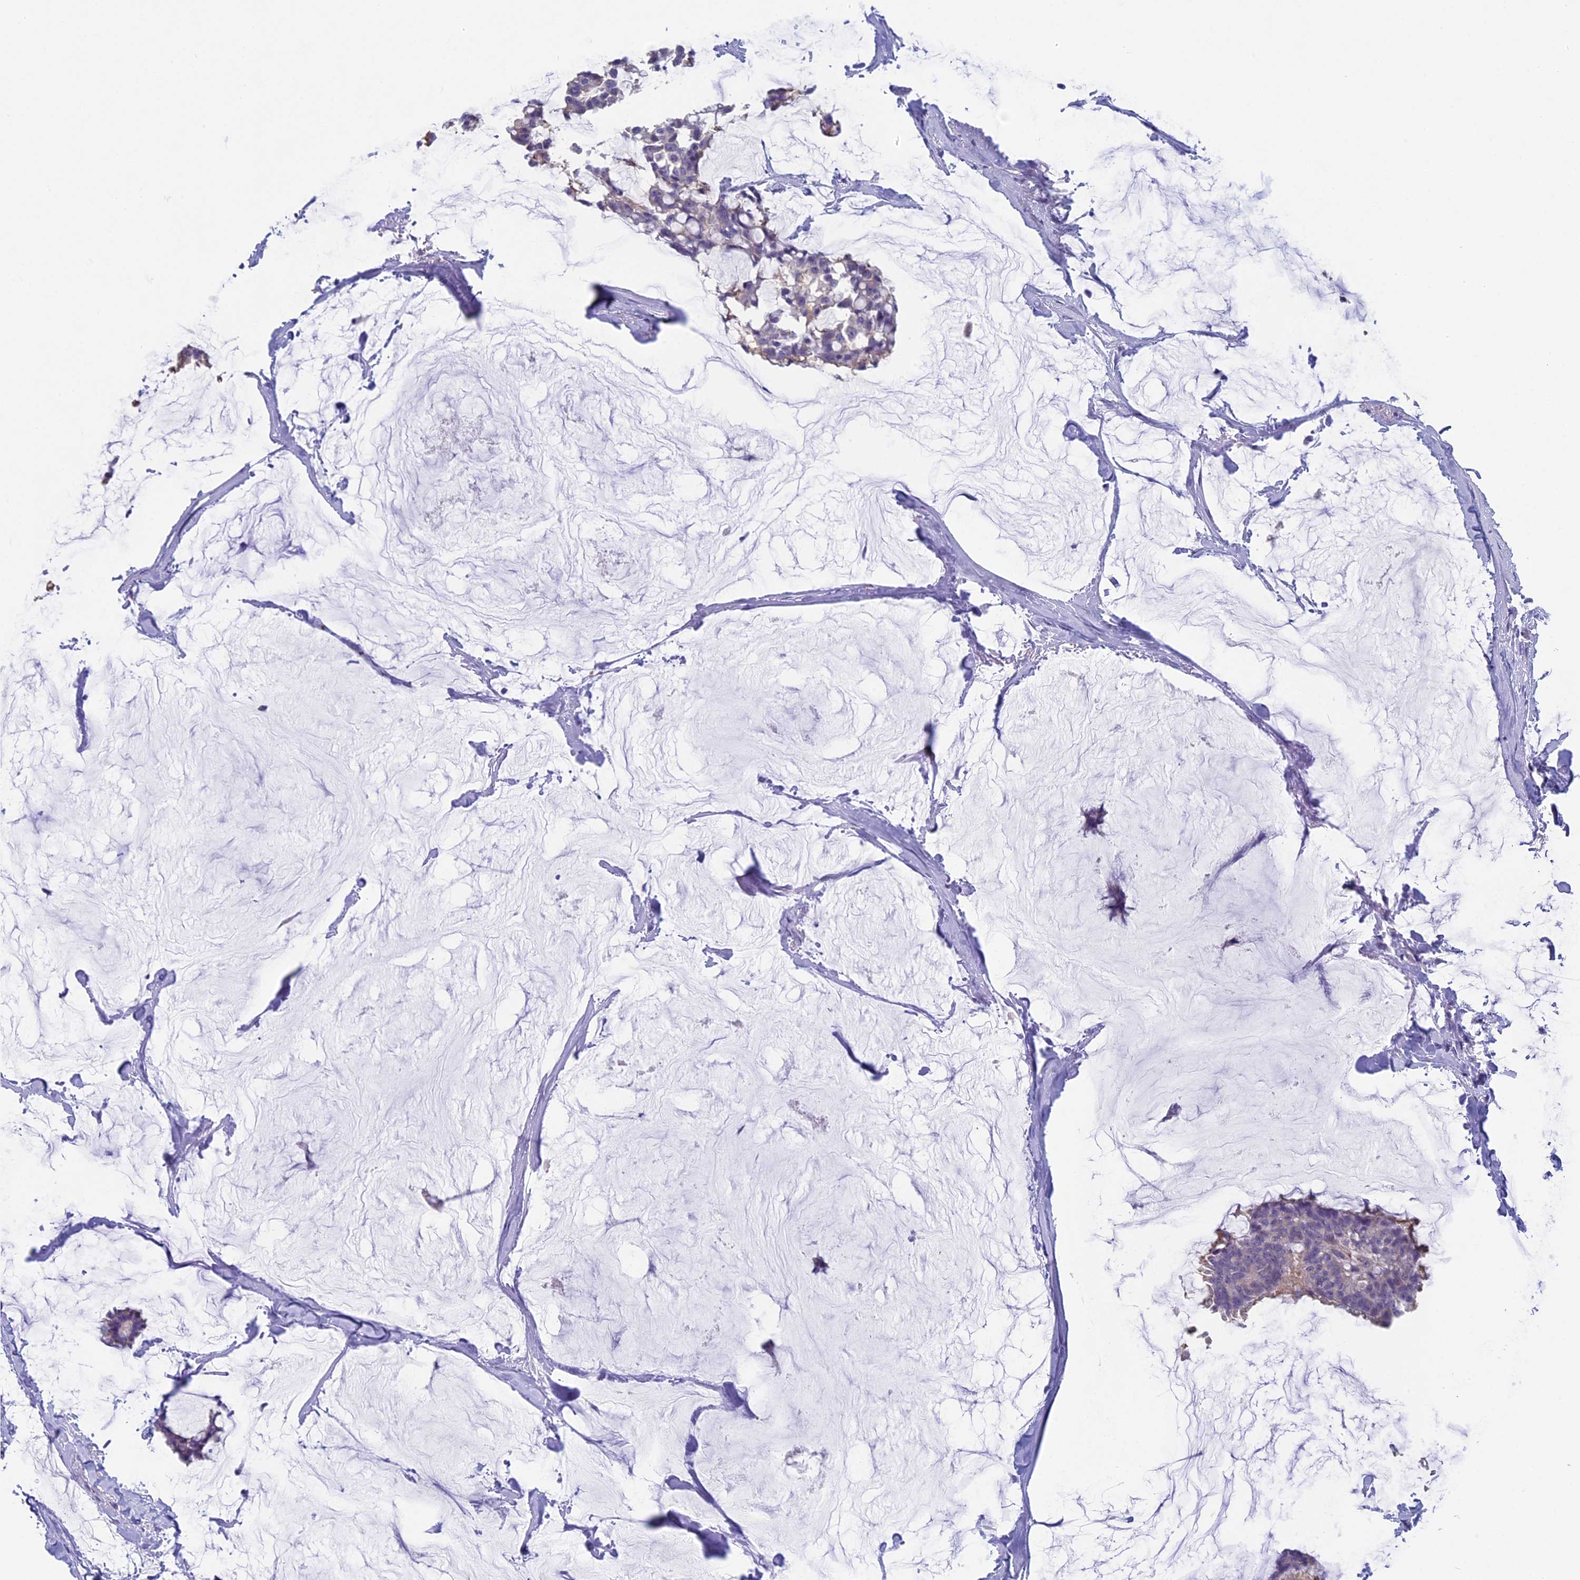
{"staining": {"intensity": "negative", "quantity": "none", "location": "none"}, "tissue": "breast cancer", "cell_type": "Tumor cells", "image_type": "cancer", "snomed": [{"axis": "morphology", "description": "Duct carcinoma"}, {"axis": "topography", "description": "Breast"}], "caption": "A high-resolution photomicrograph shows immunohistochemistry (IHC) staining of invasive ductal carcinoma (breast), which demonstrates no significant positivity in tumor cells. (DAB (3,3'-diaminobenzidine) immunohistochemistry (IHC), high magnification).", "gene": "AIFM2", "patient": {"sex": "female", "age": 93}}